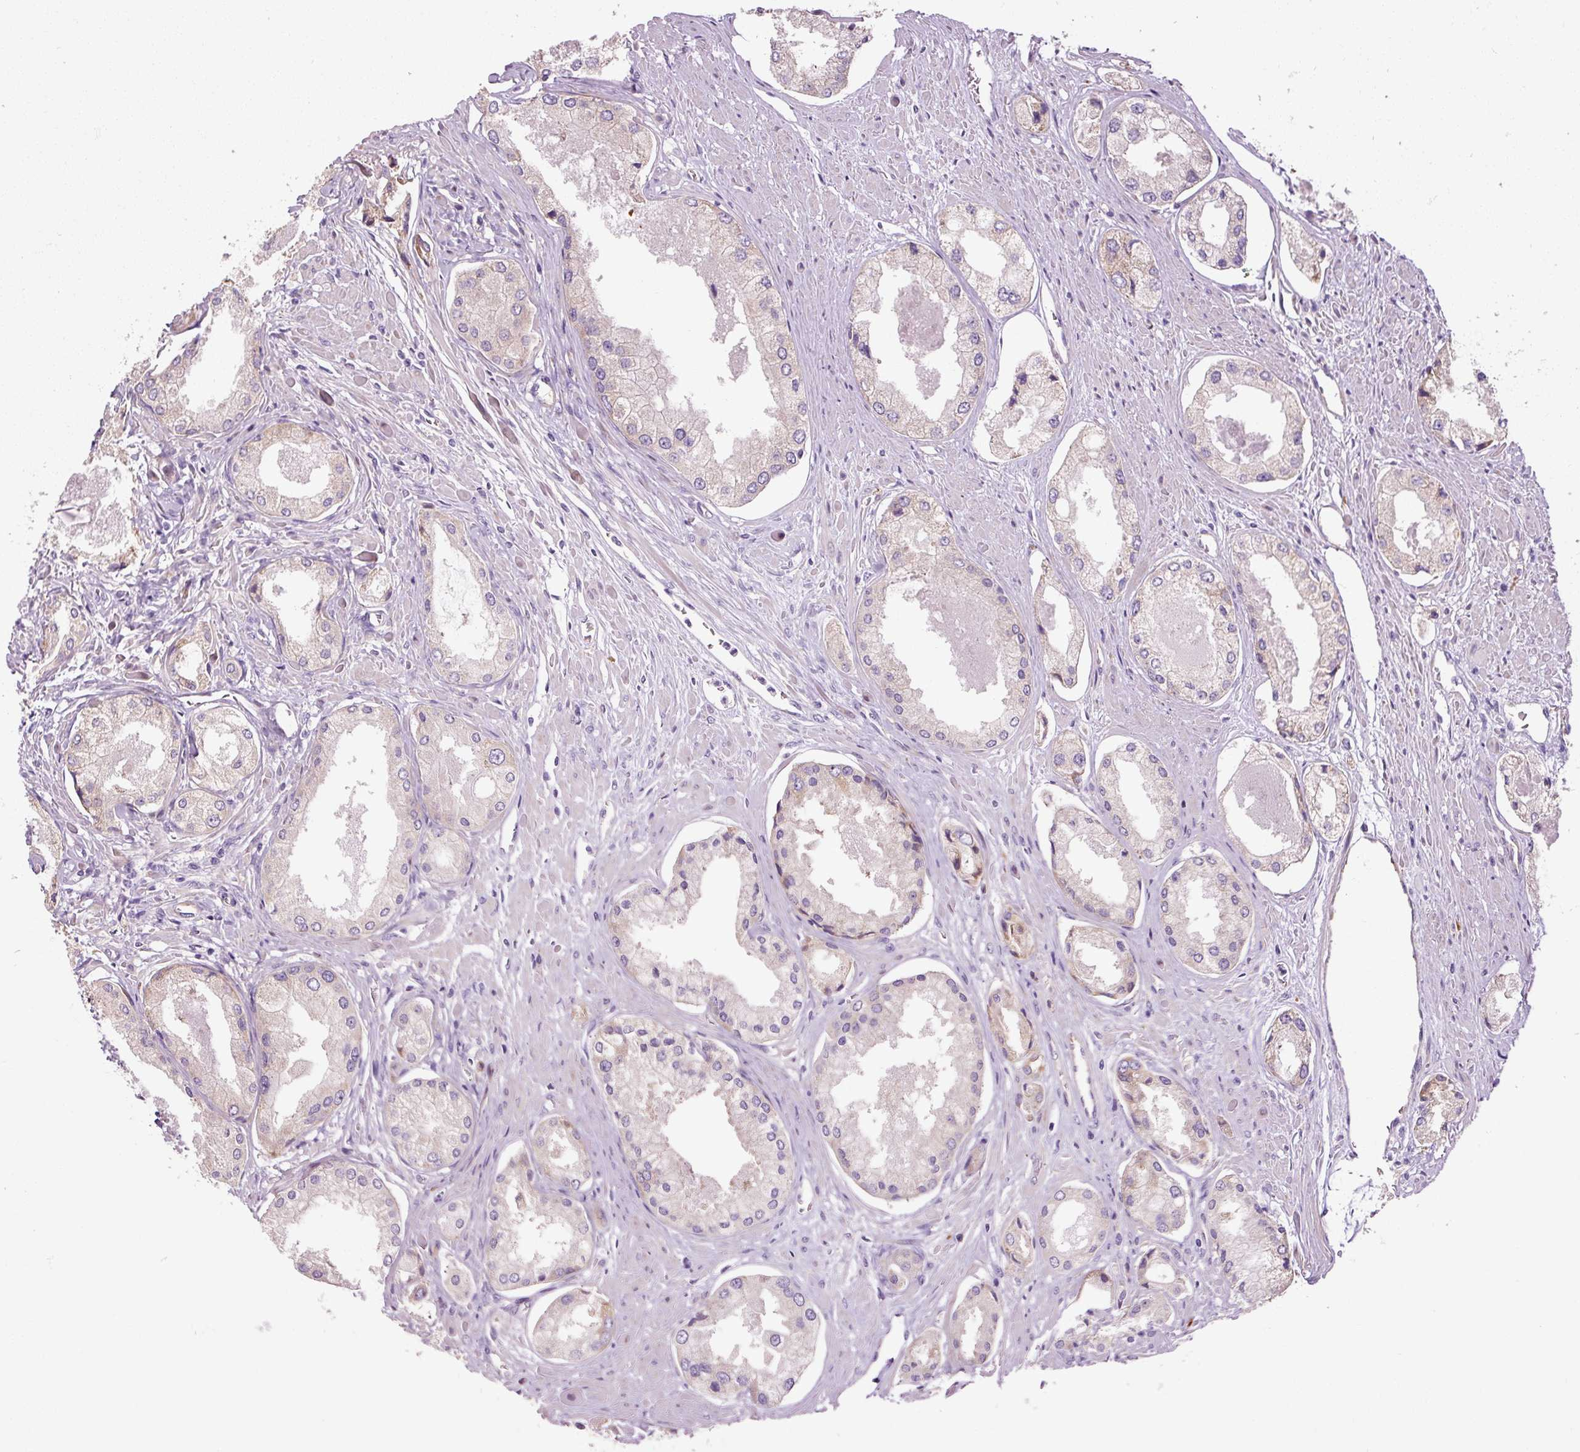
{"staining": {"intensity": "negative", "quantity": "none", "location": "none"}, "tissue": "prostate cancer", "cell_type": "Tumor cells", "image_type": "cancer", "snomed": [{"axis": "morphology", "description": "Adenocarcinoma, Low grade"}, {"axis": "topography", "description": "Prostate"}], "caption": "Tumor cells are negative for brown protein staining in prostate cancer.", "gene": "RPL10A", "patient": {"sex": "male", "age": 68}}